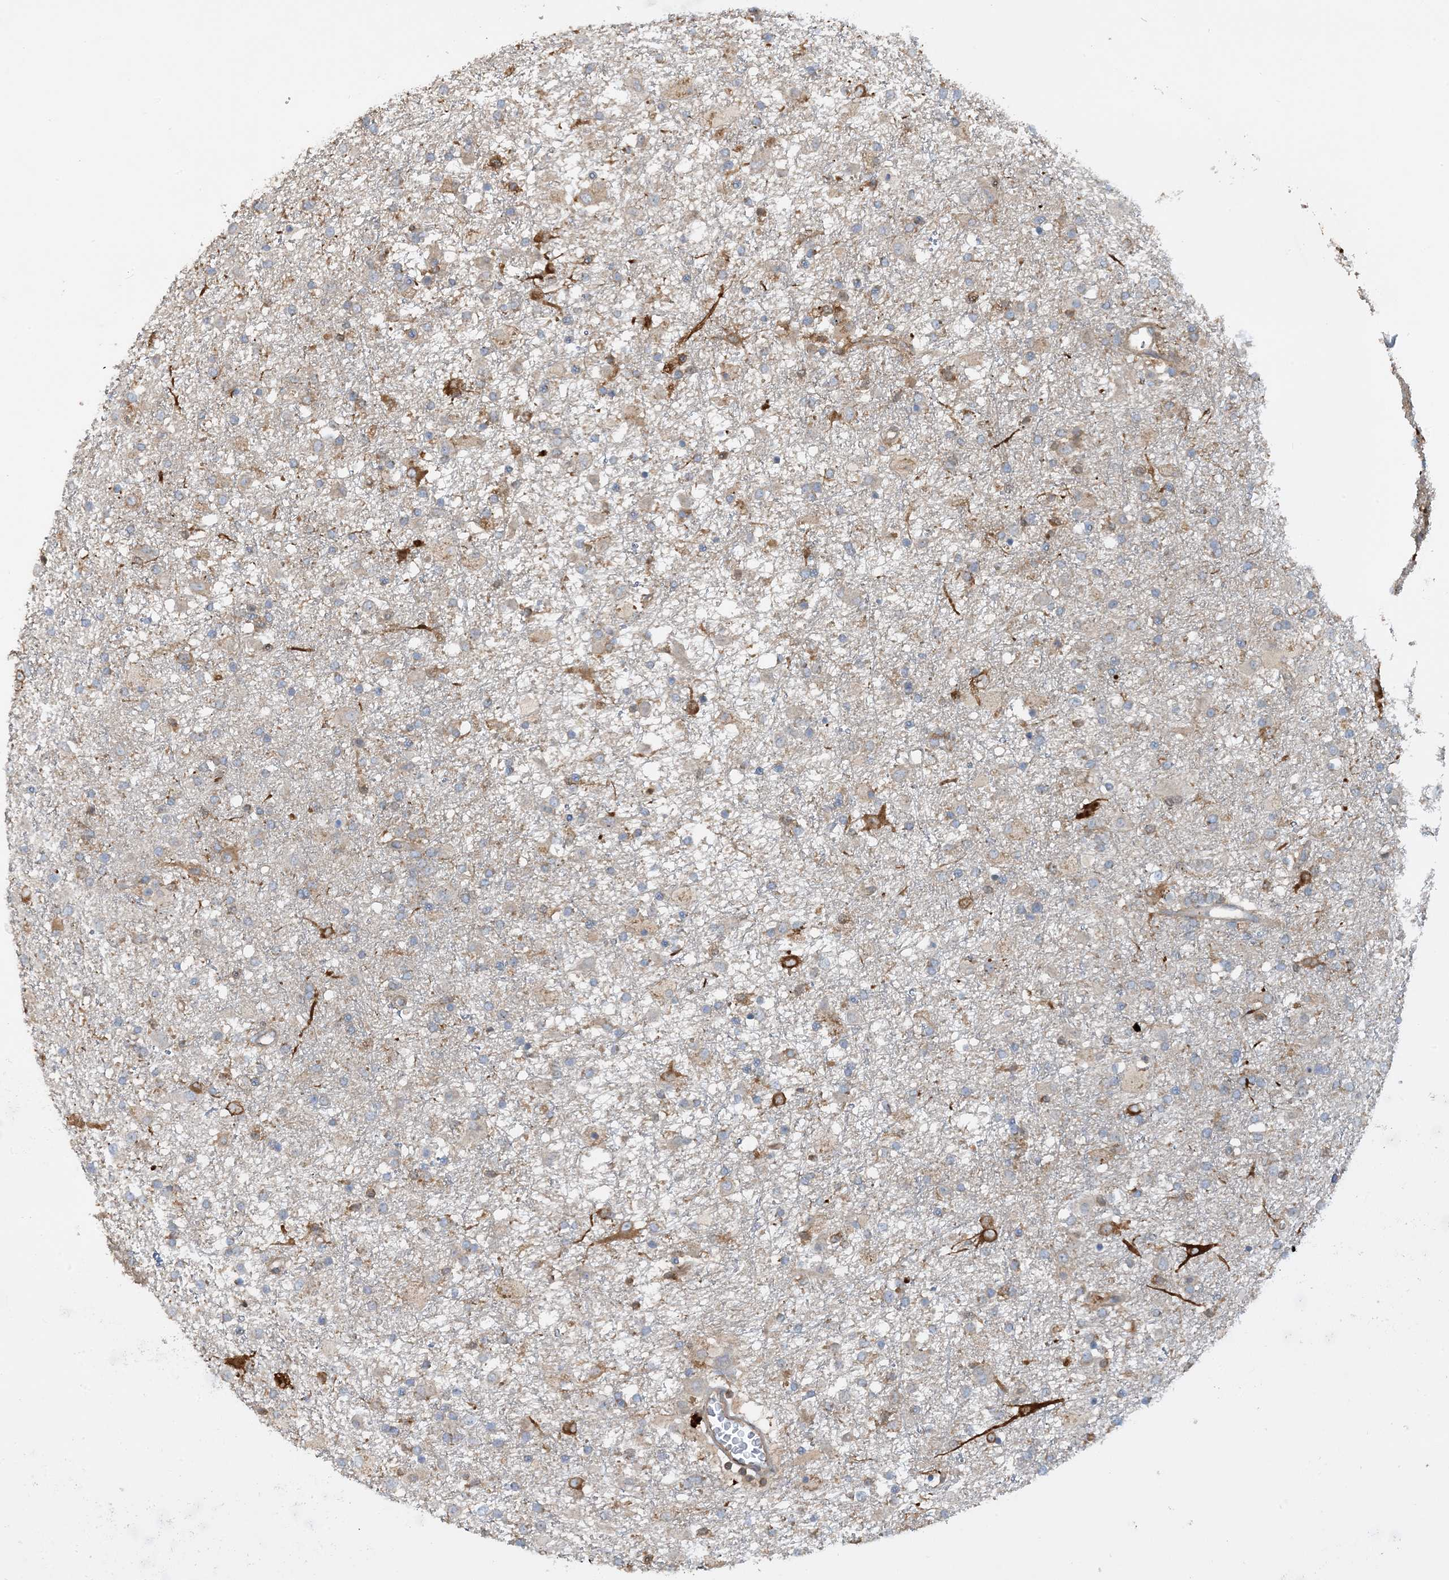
{"staining": {"intensity": "strong", "quantity": "<25%", "location": "cytoplasmic/membranous"}, "tissue": "glioma", "cell_type": "Tumor cells", "image_type": "cancer", "snomed": [{"axis": "morphology", "description": "Glioma, malignant, Low grade"}, {"axis": "topography", "description": "Brain"}], "caption": "Malignant glioma (low-grade) stained with a brown dye exhibits strong cytoplasmic/membranous positive staining in approximately <25% of tumor cells.", "gene": "SFMBT2", "patient": {"sex": "male", "age": 65}}